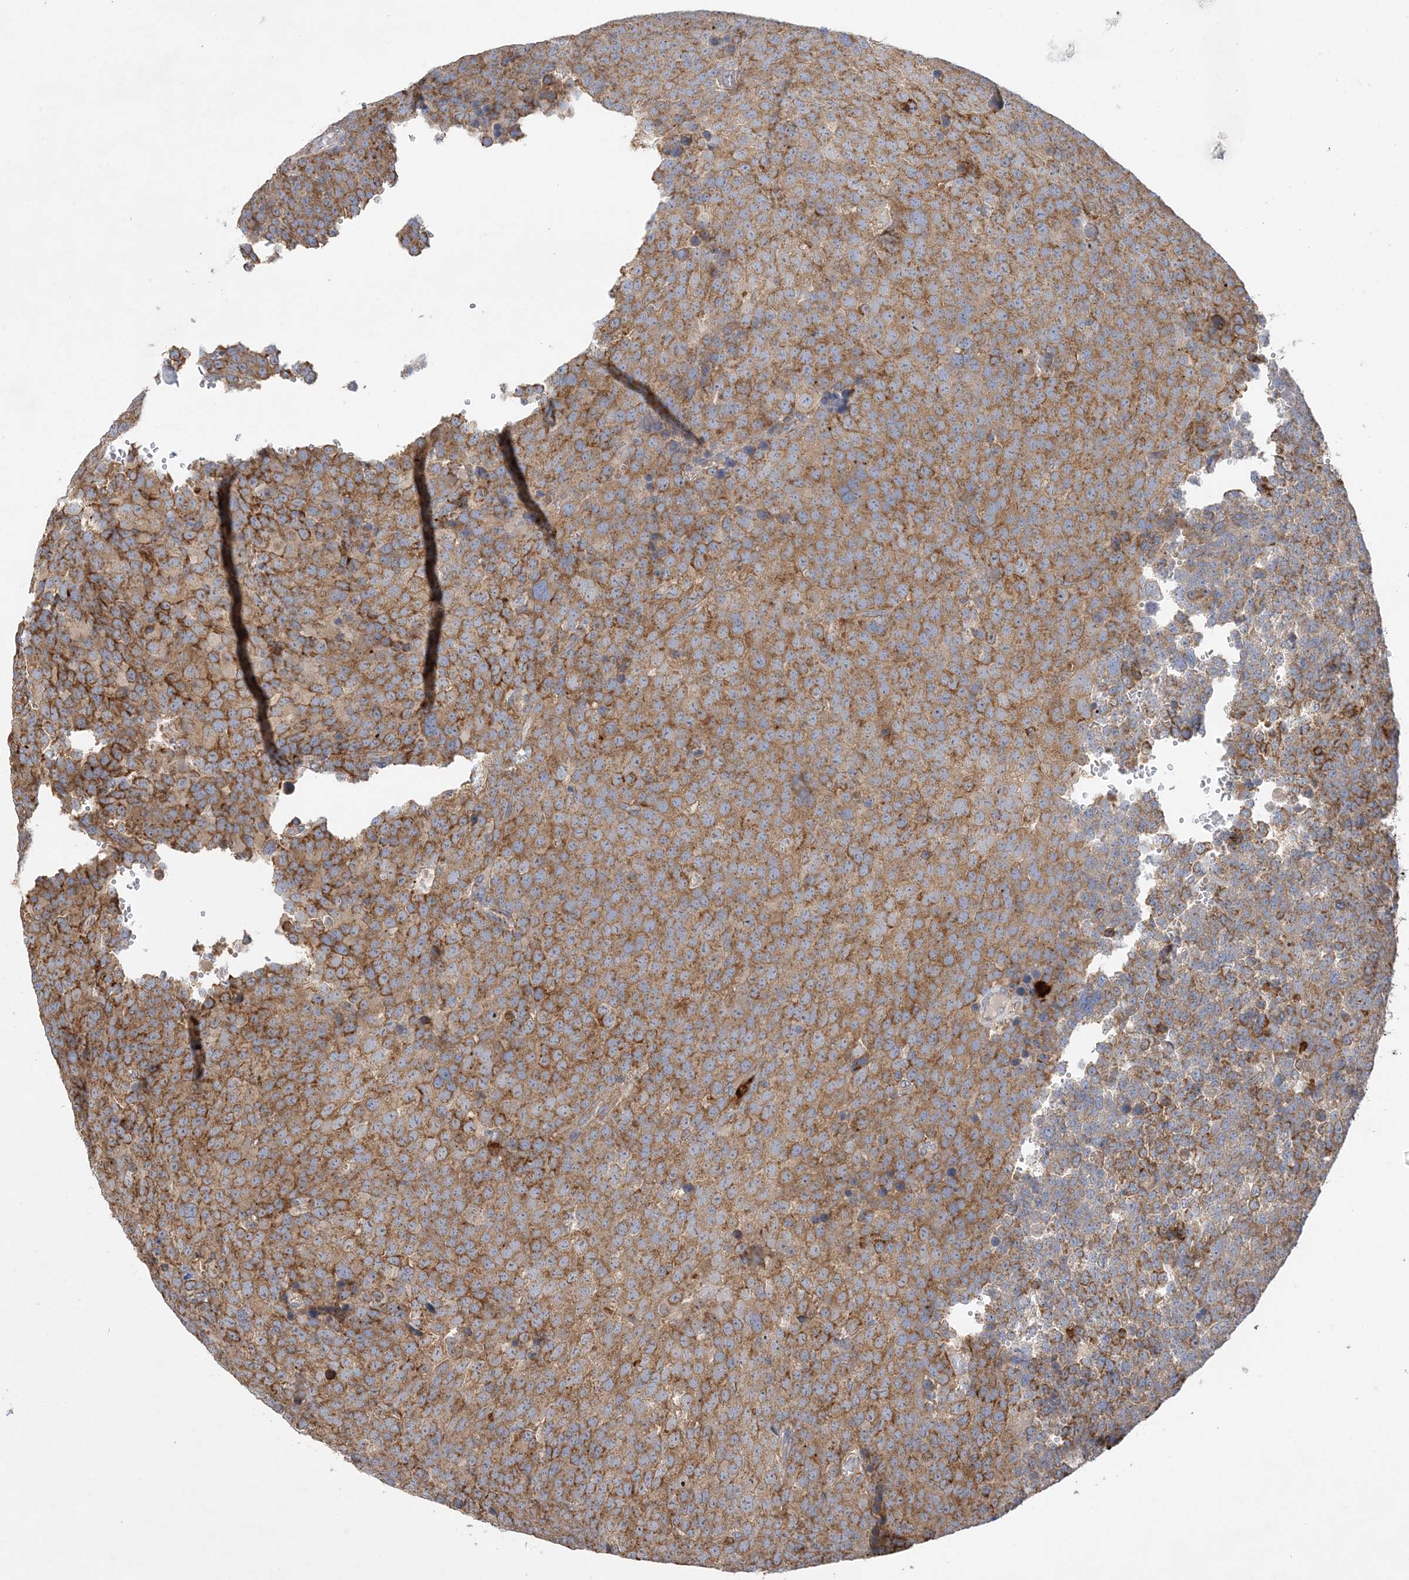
{"staining": {"intensity": "moderate", "quantity": ">75%", "location": "cytoplasmic/membranous"}, "tissue": "testis cancer", "cell_type": "Tumor cells", "image_type": "cancer", "snomed": [{"axis": "morphology", "description": "Seminoma, NOS"}, {"axis": "topography", "description": "Testis"}], "caption": "Seminoma (testis) tissue reveals moderate cytoplasmic/membranous positivity in approximately >75% of tumor cells, visualized by immunohistochemistry.", "gene": "FEZ2", "patient": {"sex": "male", "age": 71}}